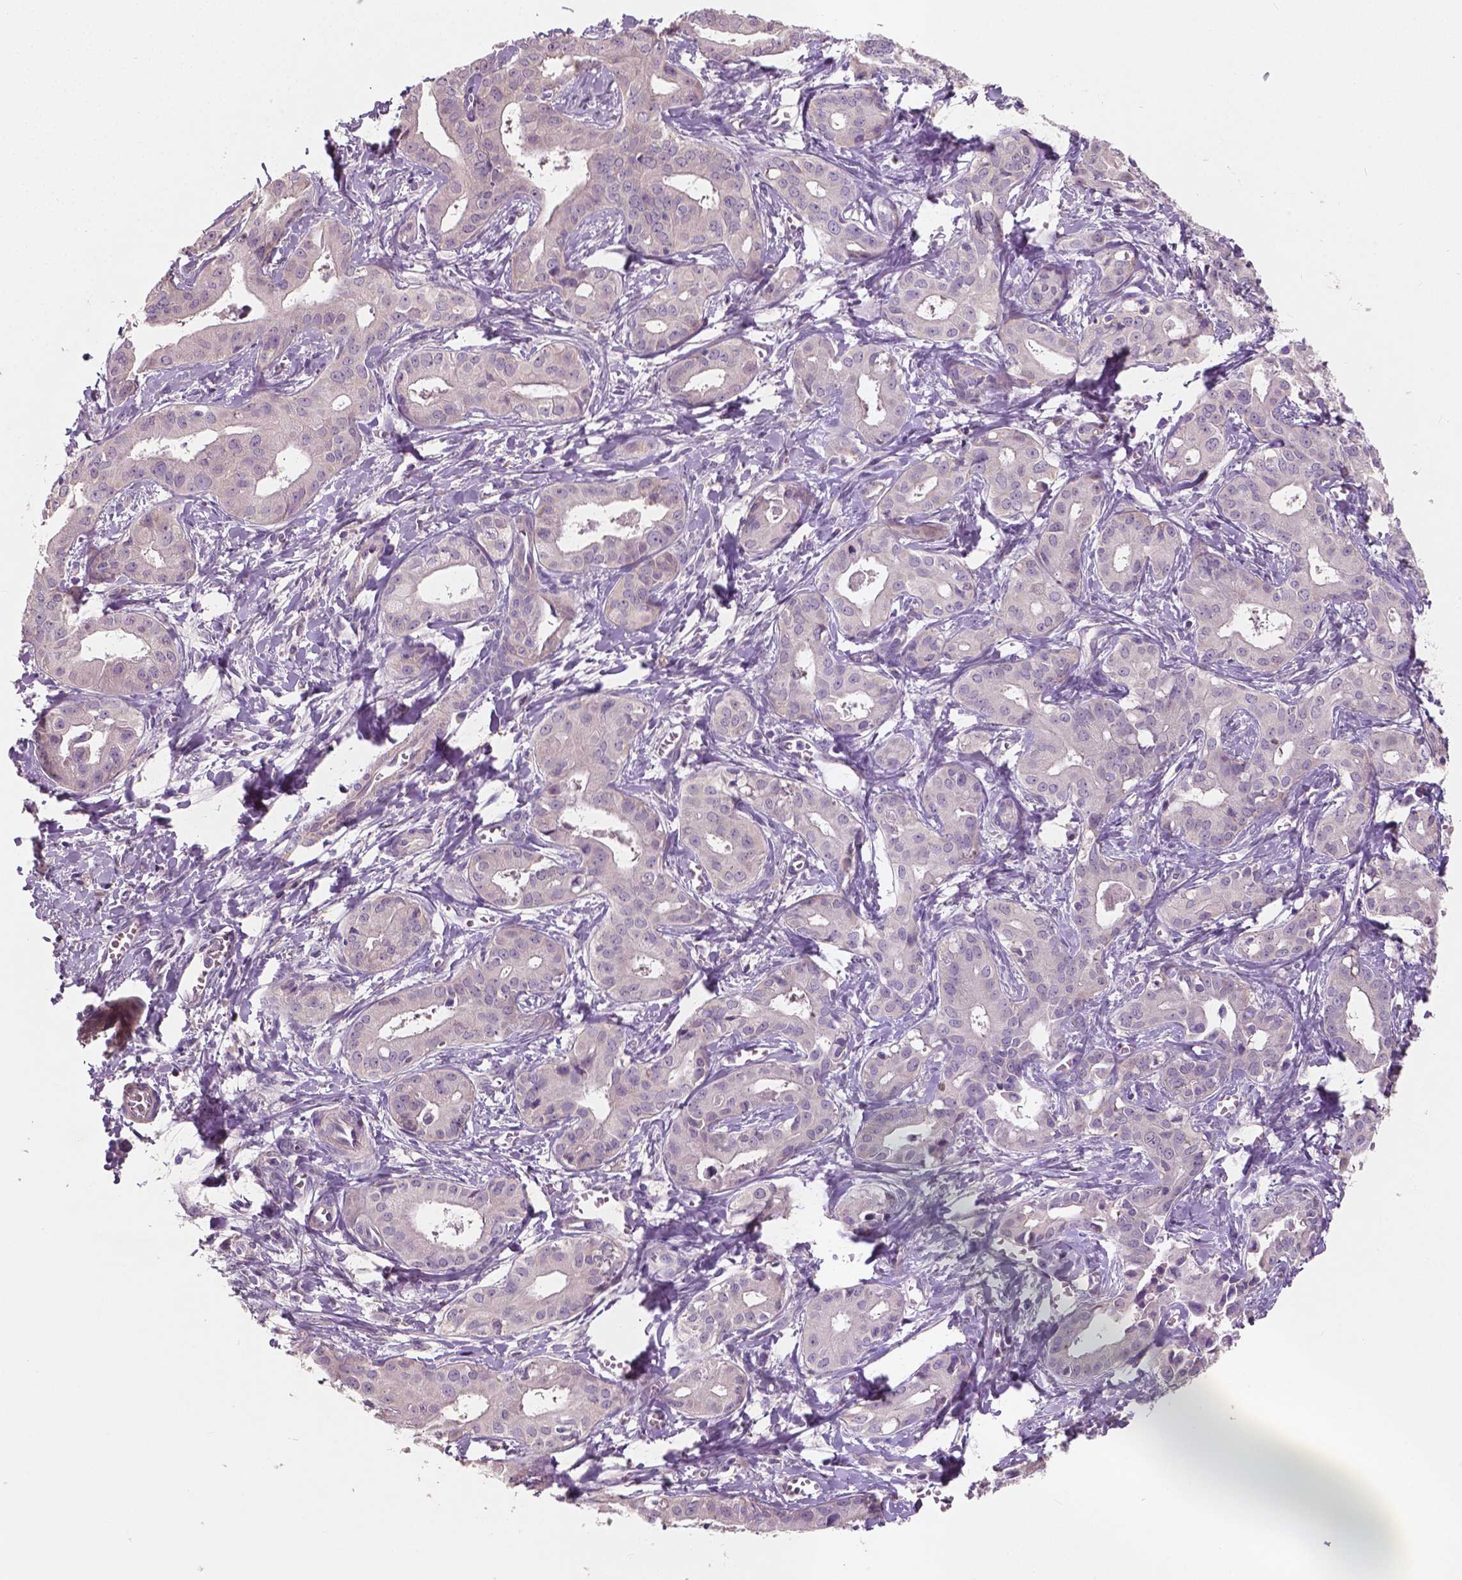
{"staining": {"intensity": "negative", "quantity": "none", "location": "none"}, "tissue": "liver cancer", "cell_type": "Tumor cells", "image_type": "cancer", "snomed": [{"axis": "morphology", "description": "Cholangiocarcinoma"}, {"axis": "topography", "description": "Liver"}], "caption": "Immunohistochemistry (IHC) photomicrograph of liver cholangiocarcinoma stained for a protein (brown), which reveals no positivity in tumor cells.", "gene": "LSM14B", "patient": {"sex": "female", "age": 65}}